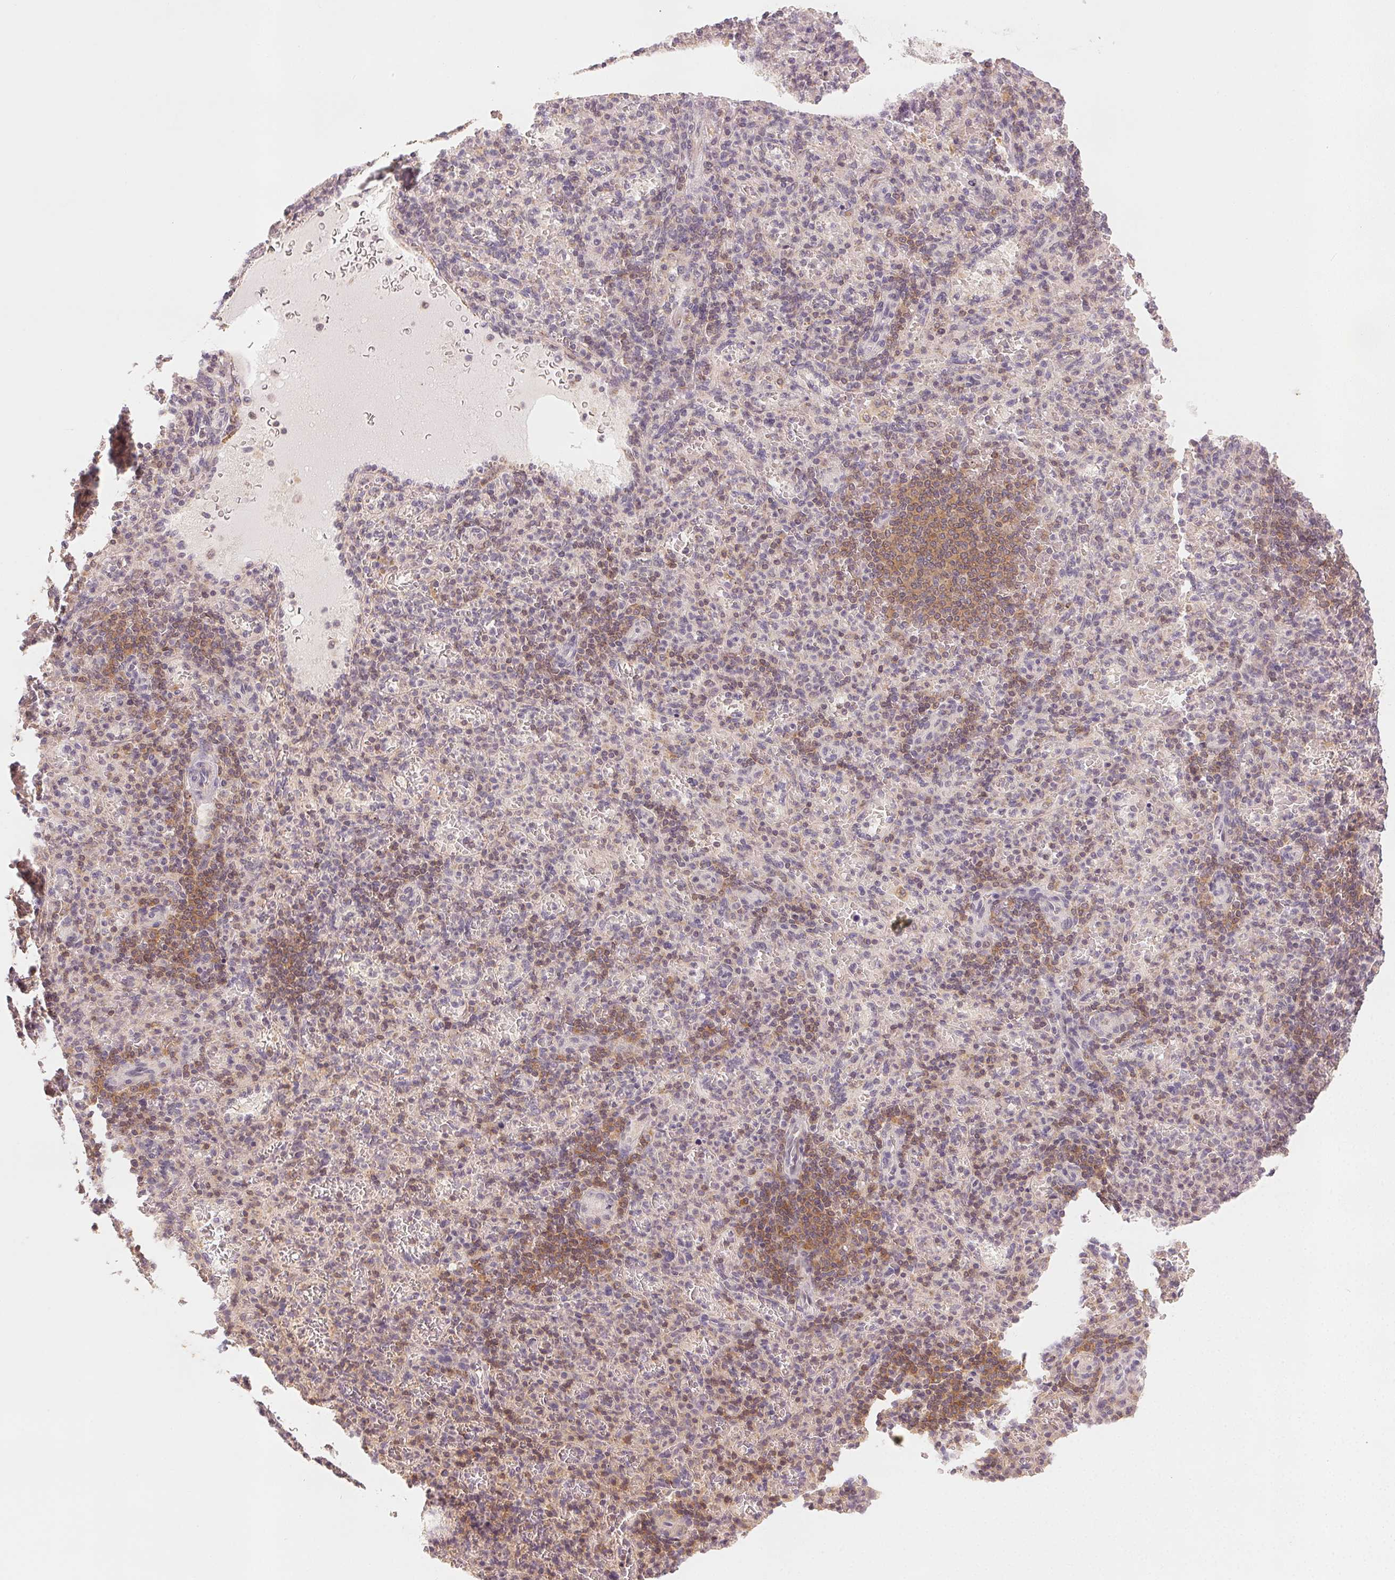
{"staining": {"intensity": "moderate", "quantity": "<25%", "location": "cytoplasmic/membranous"}, "tissue": "spleen", "cell_type": "Cells in red pulp", "image_type": "normal", "snomed": [{"axis": "morphology", "description": "Normal tissue, NOS"}, {"axis": "topography", "description": "Spleen"}], "caption": "This image reveals immunohistochemistry staining of normal spleen, with low moderate cytoplasmic/membranous staining in approximately <25% of cells in red pulp.", "gene": "NCOA4", "patient": {"sex": "female", "age": 74}}